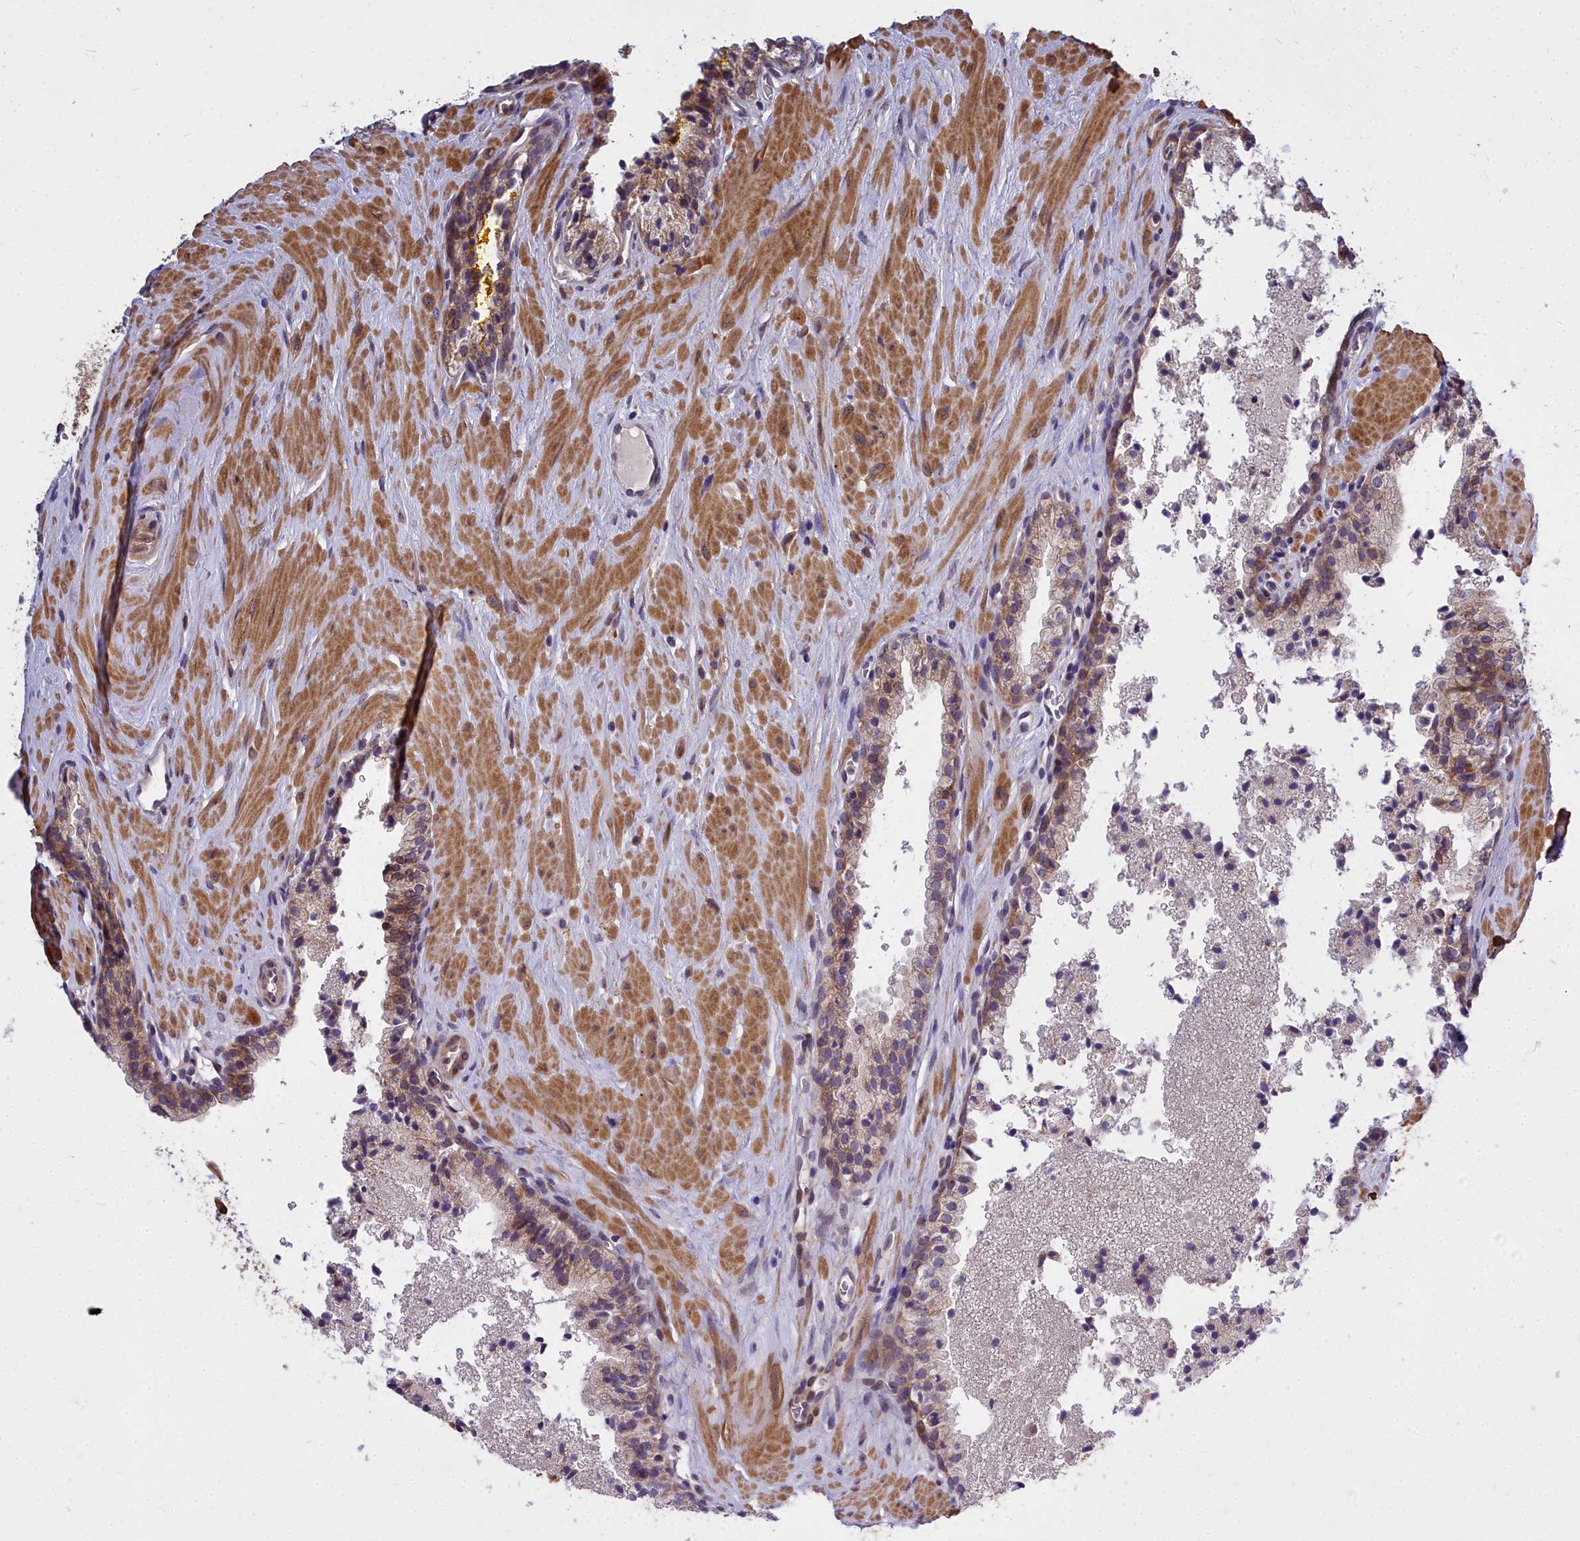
{"staining": {"intensity": "moderate", "quantity": "<25%", "location": "cytoplasmic/membranous"}, "tissue": "prostate cancer", "cell_type": "Tumor cells", "image_type": "cancer", "snomed": [{"axis": "morphology", "description": "Adenocarcinoma, High grade"}, {"axis": "topography", "description": "Prostate"}], "caption": "Prostate high-grade adenocarcinoma stained for a protein (brown) exhibits moderate cytoplasmic/membranous positive expression in approximately <25% of tumor cells.", "gene": "ABCB8", "patient": {"sex": "male", "age": 65}}